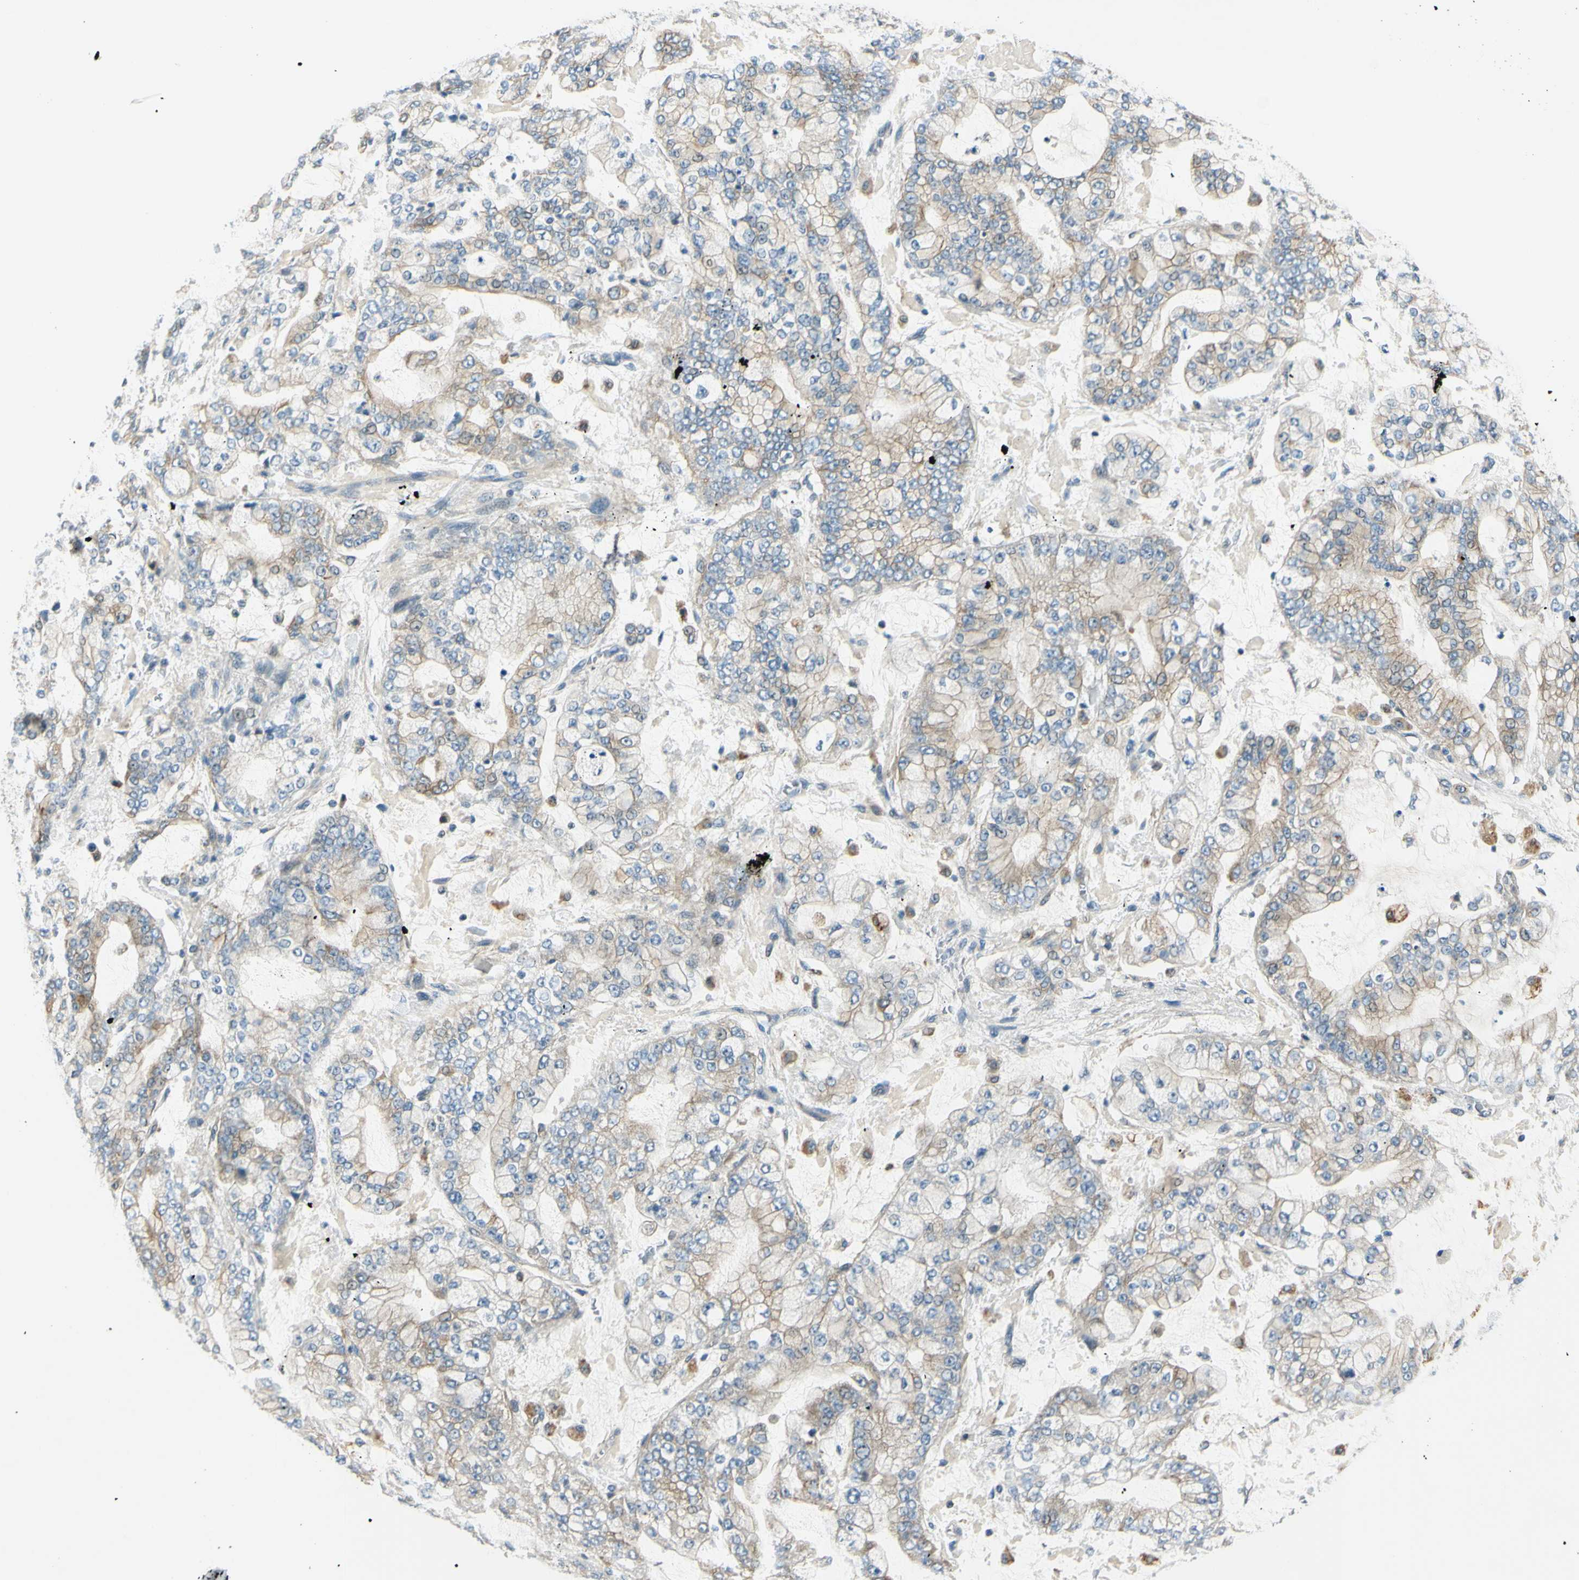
{"staining": {"intensity": "weak", "quantity": "25%-75%", "location": "cytoplasmic/membranous"}, "tissue": "stomach cancer", "cell_type": "Tumor cells", "image_type": "cancer", "snomed": [{"axis": "morphology", "description": "Adenocarcinoma, NOS"}, {"axis": "topography", "description": "Stomach"}], "caption": "Immunohistochemical staining of human stomach cancer demonstrates low levels of weak cytoplasmic/membranous protein positivity in about 25%-75% of tumor cells.", "gene": "LAMA3", "patient": {"sex": "male", "age": 76}}